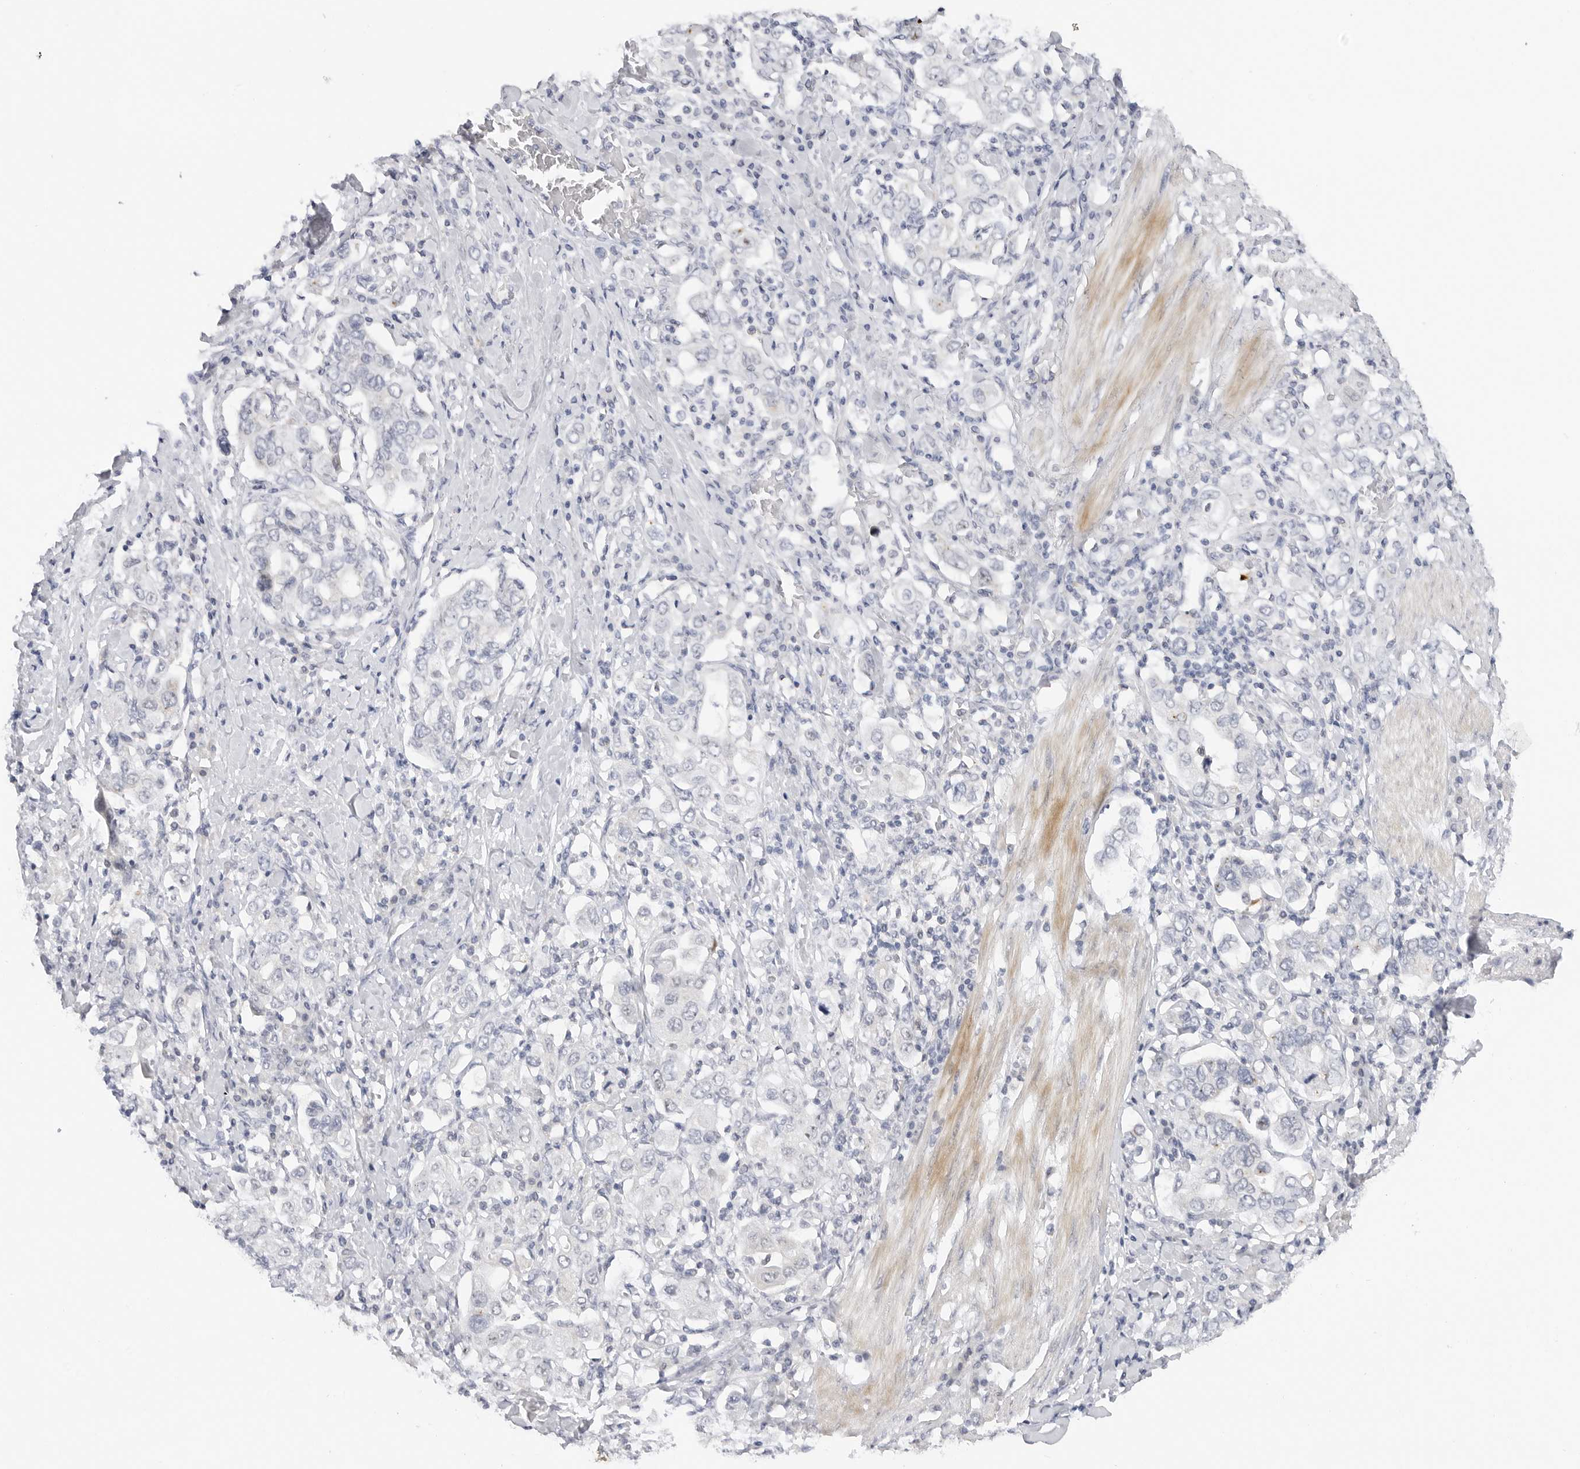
{"staining": {"intensity": "negative", "quantity": "none", "location": "none"}, "tissue": "stomach cancer", "cell_type": "Tumor cells", "image_type": "cancer", "snomed": [{"axis": "morphology", "description": "Adenocarcinoma, NOS"}, {"axis": "topography", "description": "Stomach, upper"}], "caption": "This is an immunohistochemistry photomicrograph of stomach cancer (adenocarcinoma). There is no staining in tumor cells.", "gene": "MAP2K5", "patient": {"sex": "male", "age": 62}}